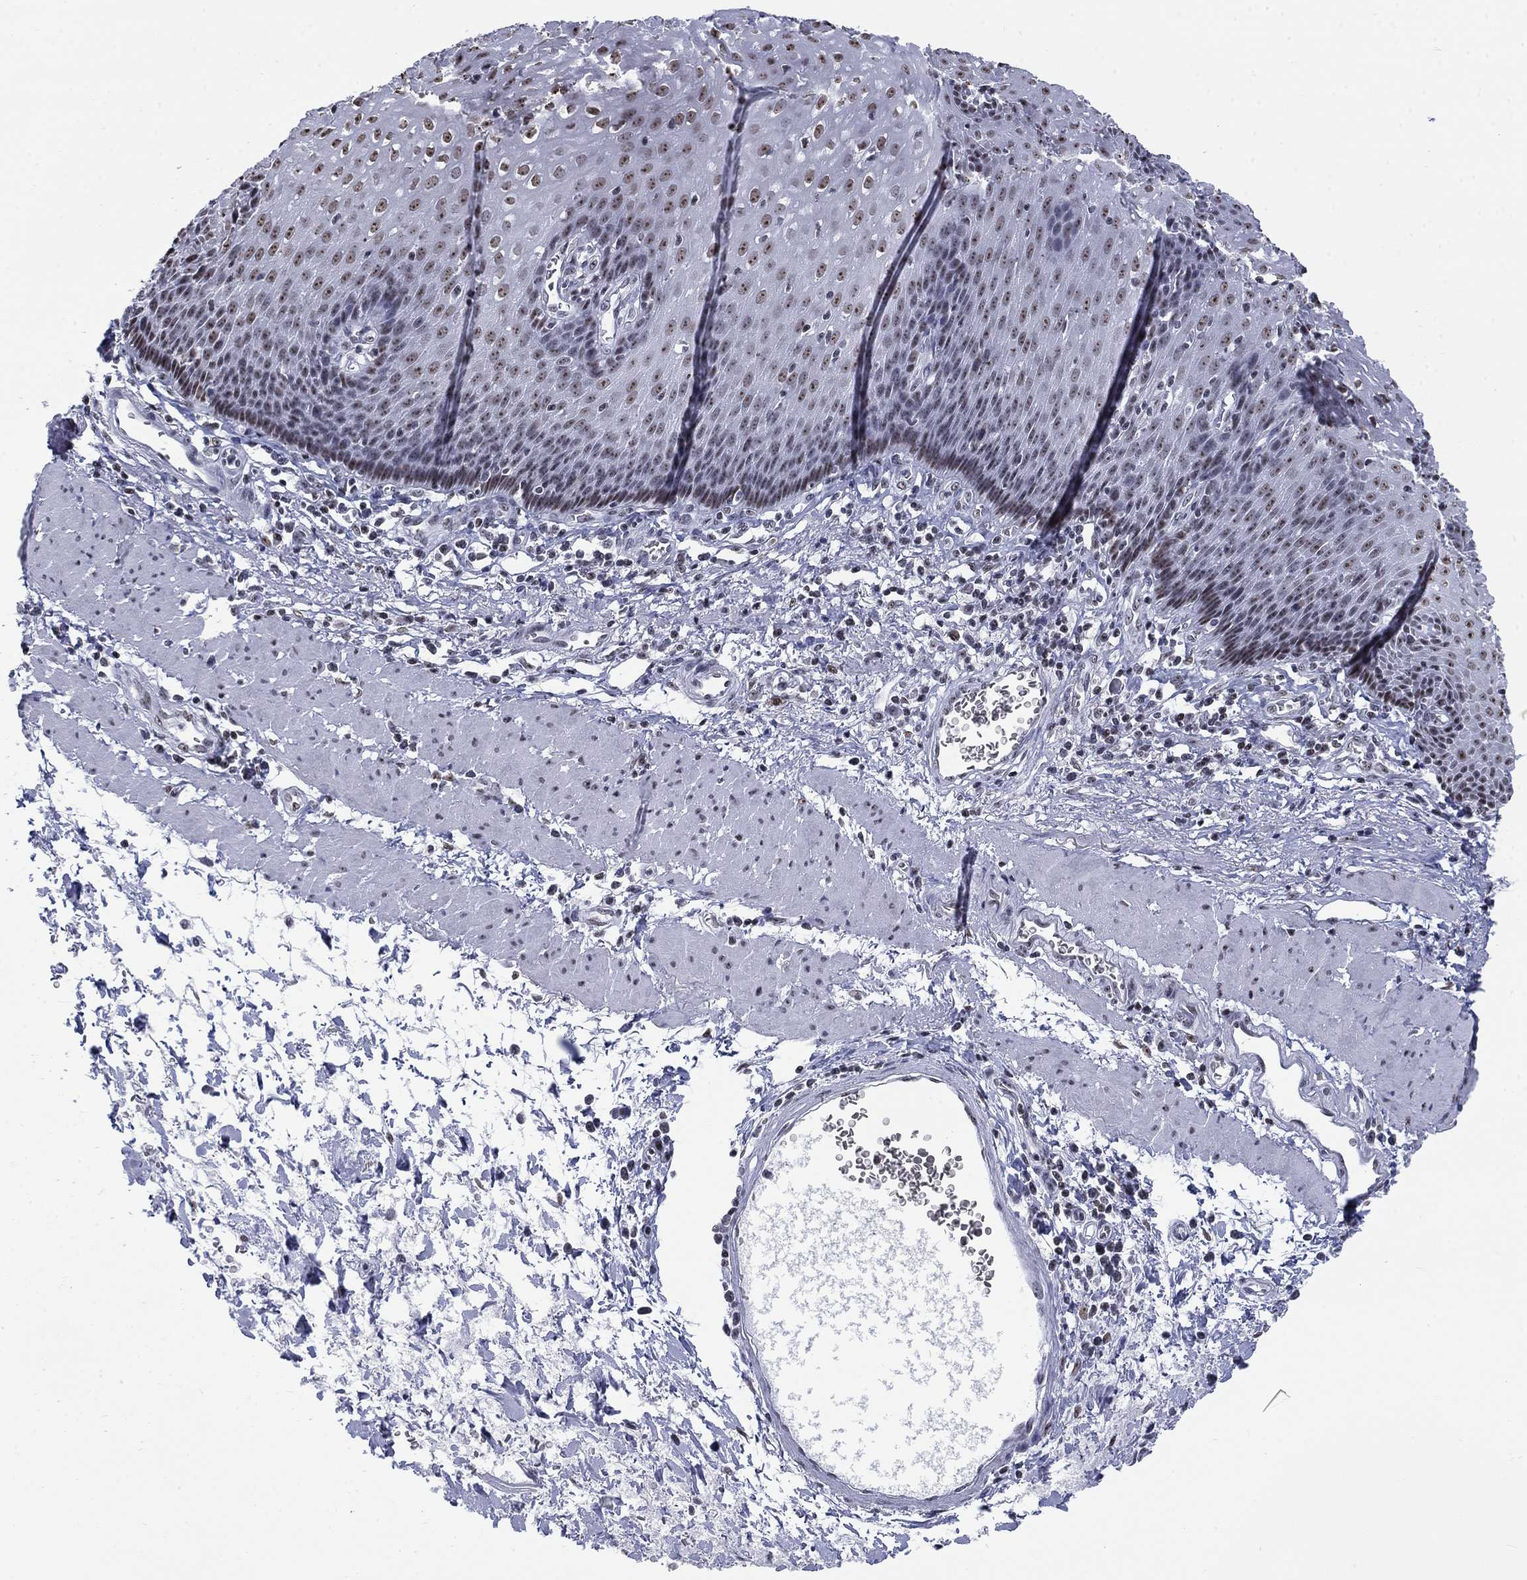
{"staining": {"intensity": "moderate", "quantity": ">75%", "location": "nuclear"}, "tissue": "esophagus", "cell_type": "Squamous epithelial cells", "image_type": "normal", "snomed": [{"axis": "morphology", "description": "Normal tissue, NOS"}, {"axis": "topography", "description": "Esophagus"}], "caption": "IHC image of unremarkable esophagus: human esophagus stained using immunohistochemistry shows medium levels of moderate protein expression localized specifically in the nuclear of squamous epithelial cells, appearing as a nuclear brown color.", "gene": "CSRNP3", "patient": {"sex": "male", "age": 57}}